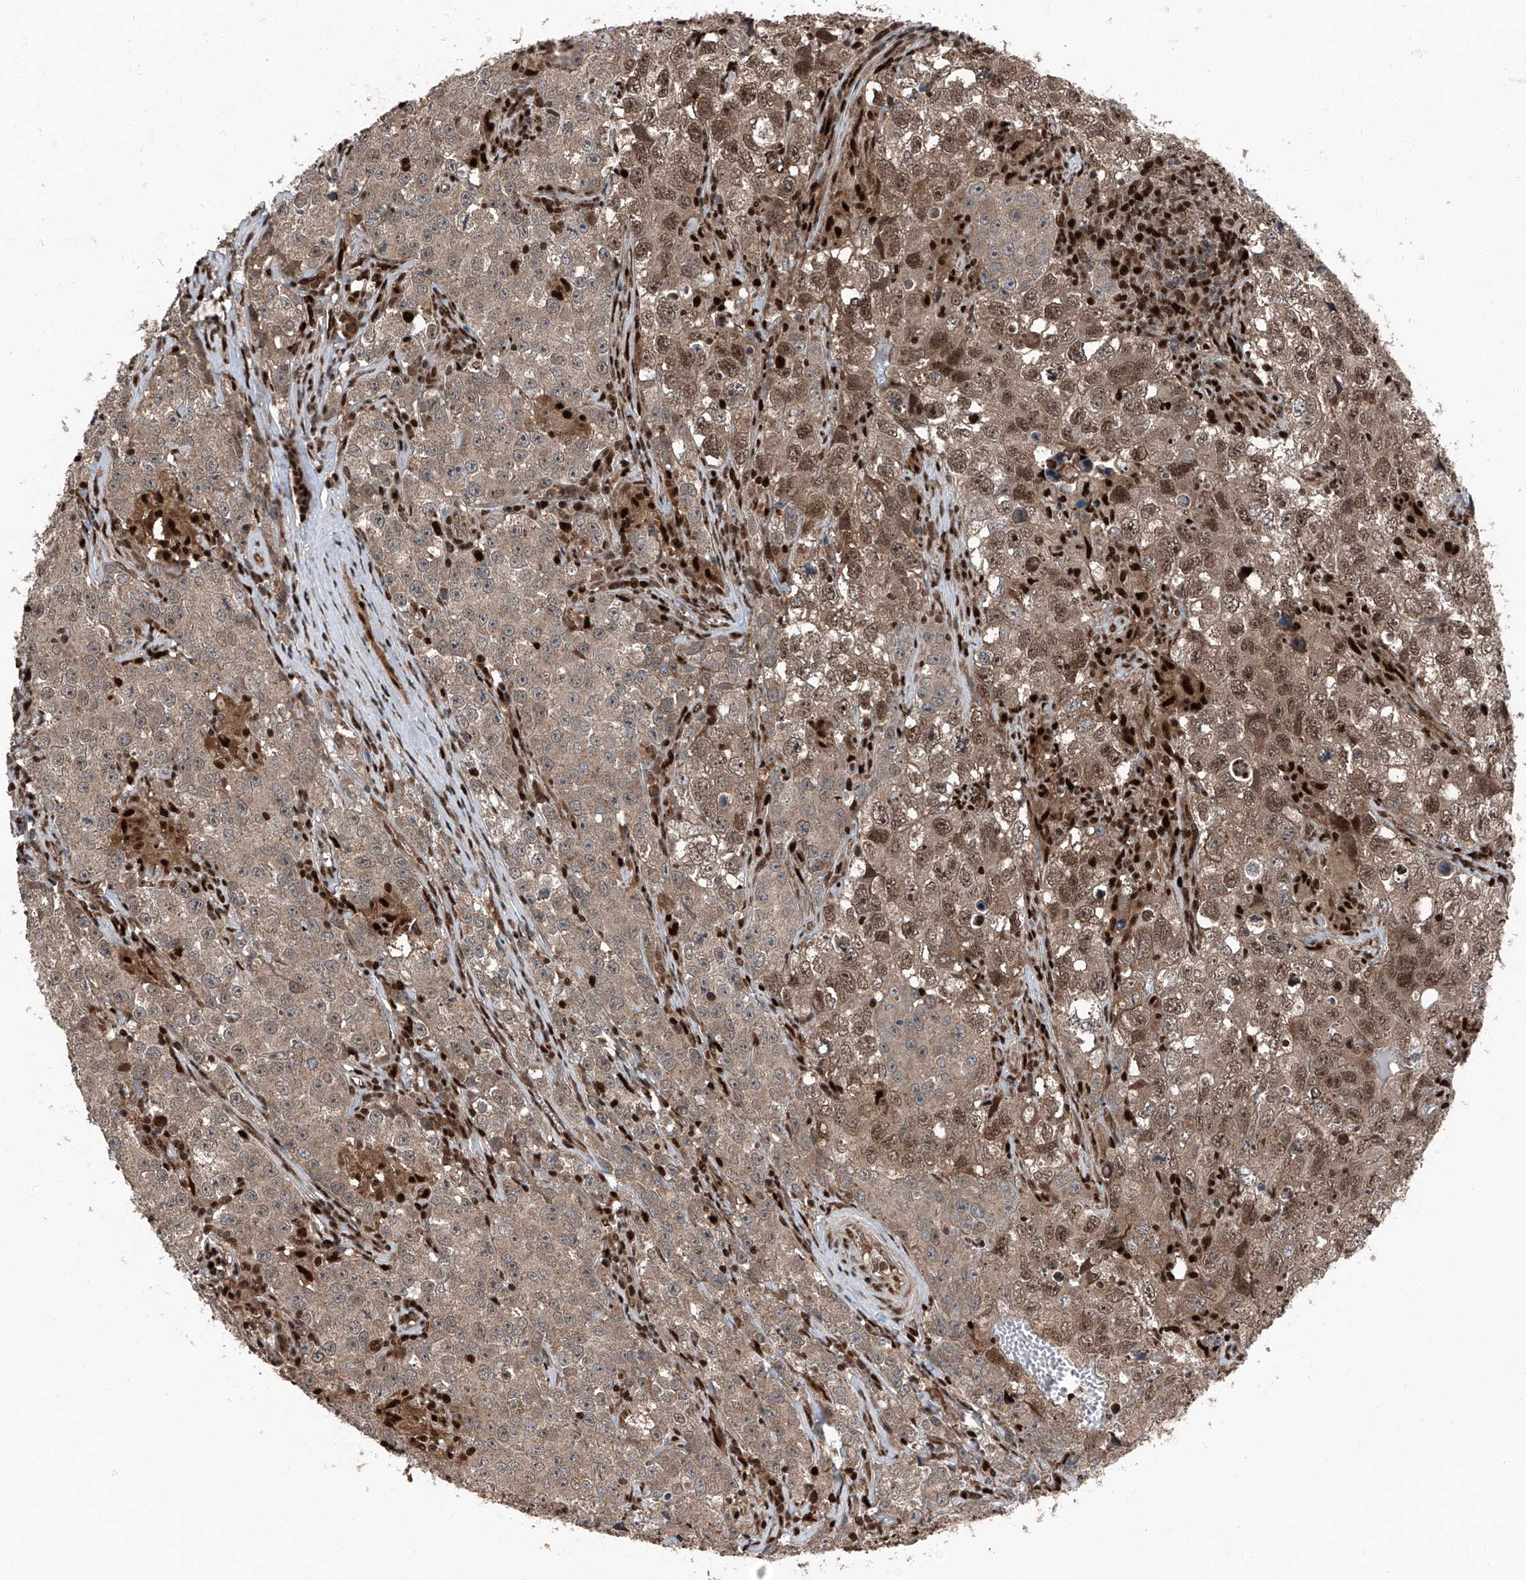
{"staining": {"intensity": "moderate", "quantity": ">75%", "location": "cytoplasmic/membranous,nuclear"}, "tissue": "testis cancer", "cell_type": "Tumor cells", "image_type": "cancer", "snomed": [{"axis": "morphology", "description": "Seminoma, NOS"}, {"axis": "morphology", "description": "Carcinoma, Embryonal, NOS"}, {"axis": "topography", "description": "Testis"}], "caption": "Testis embryonal carcinoma was stained to show a protein in brown. There is medium levels of moderate cytoplasmic/membranous and nuclear positivity in about >75% of tumor cells. (brown staining indicates protein expression, while blue staining denotes nuclei).", "gene": "FKBP5", "patient": {"sex": "male", "age": 43}}